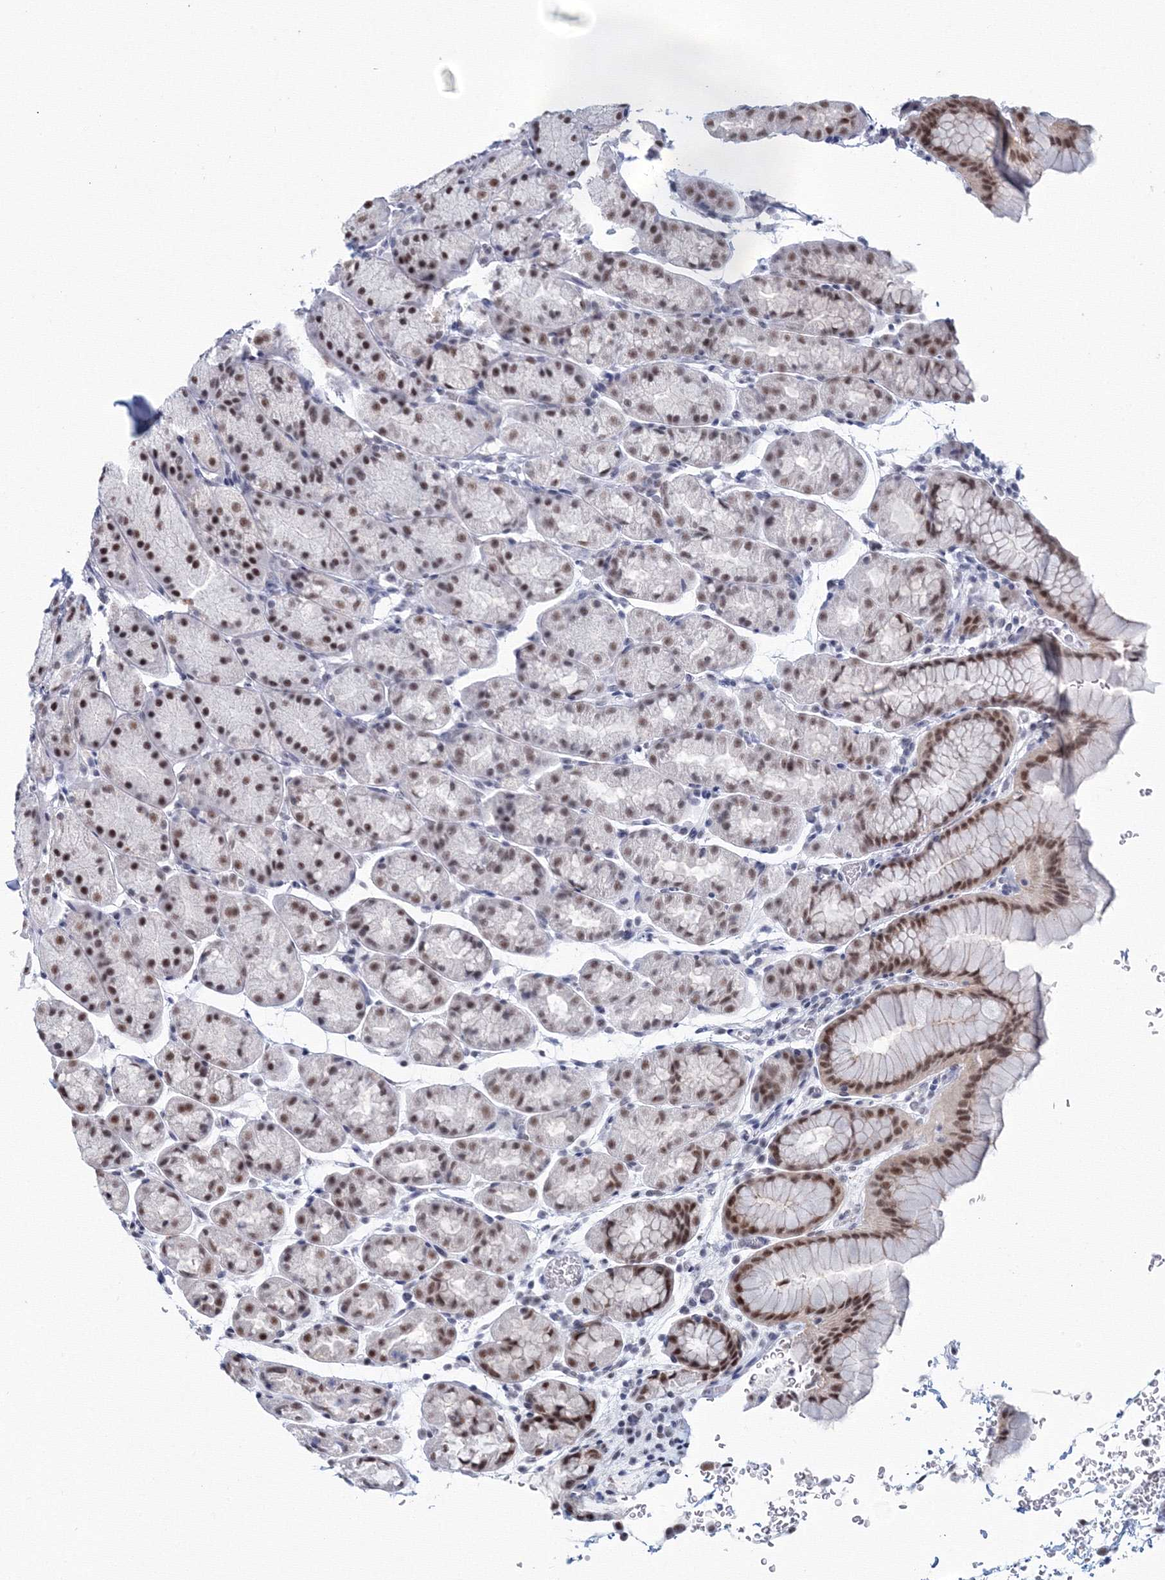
{"staining": {"intensity": "moderate", "quantity": ">75%", "location": "nuclear"}, "tissue": "stomach", "cell_type": "Glandular cells", "image_type": "normal", "snomed": [{"axis": "morphology", "description": "Normal tissue, NOS"}, {"axis": "topography", "description": "Stomach"}], "caption": "Unremarkable stomach was stained to show a protein in brown. There is medium levels of moderate nuclear positivity in about >75% of glandular cells. The staining was performed using DAB (3,3'-diaminobenzidine), with brown indicating positive protein expression. Nuclei are stained blue with hematoxylin.", "gene": "SF3B6", "patient": {"sex": "male", "age": 42}}